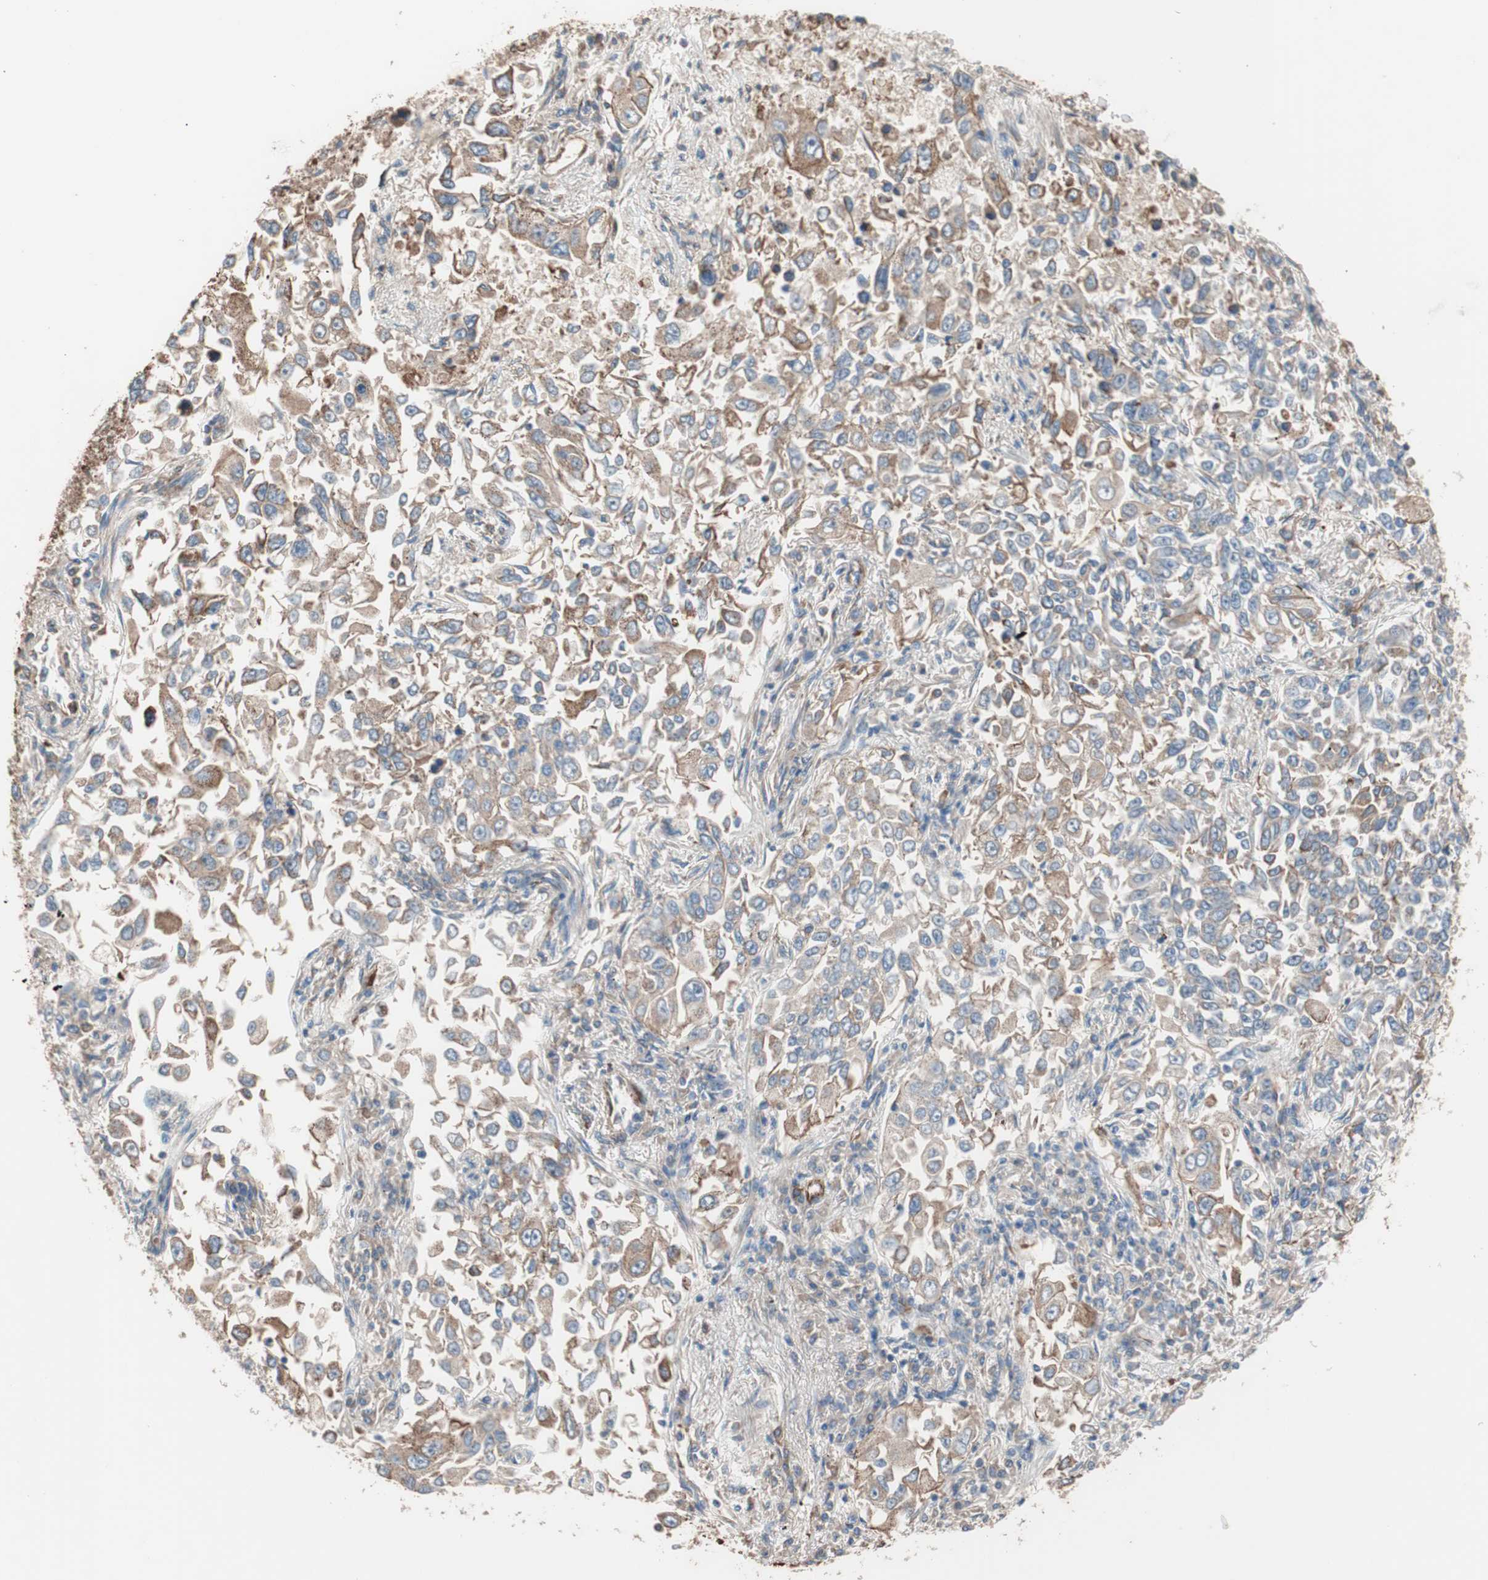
{"staining": {"intensity": "moderate", "quantity": ">75%", "location": "cytoplasmic/membranous"}, "tissue": "lung cancer", "cell_type": "Tumor cells", "image_type": "cancer", "snomed": [{"axis": "morphology", "description": "Adenocarcinoma, NOS"}, {"axis": "topography", "description": "Lung"}], "caption": "This micrograph shows immunohistochemistry (IHC) staining of lung cancer, with medium moderate cytoplasmic/membranous positivity in about >75% of tumor cells.", "gene": "GPSM2", "patient": {"sex": "male", "age": 84}}